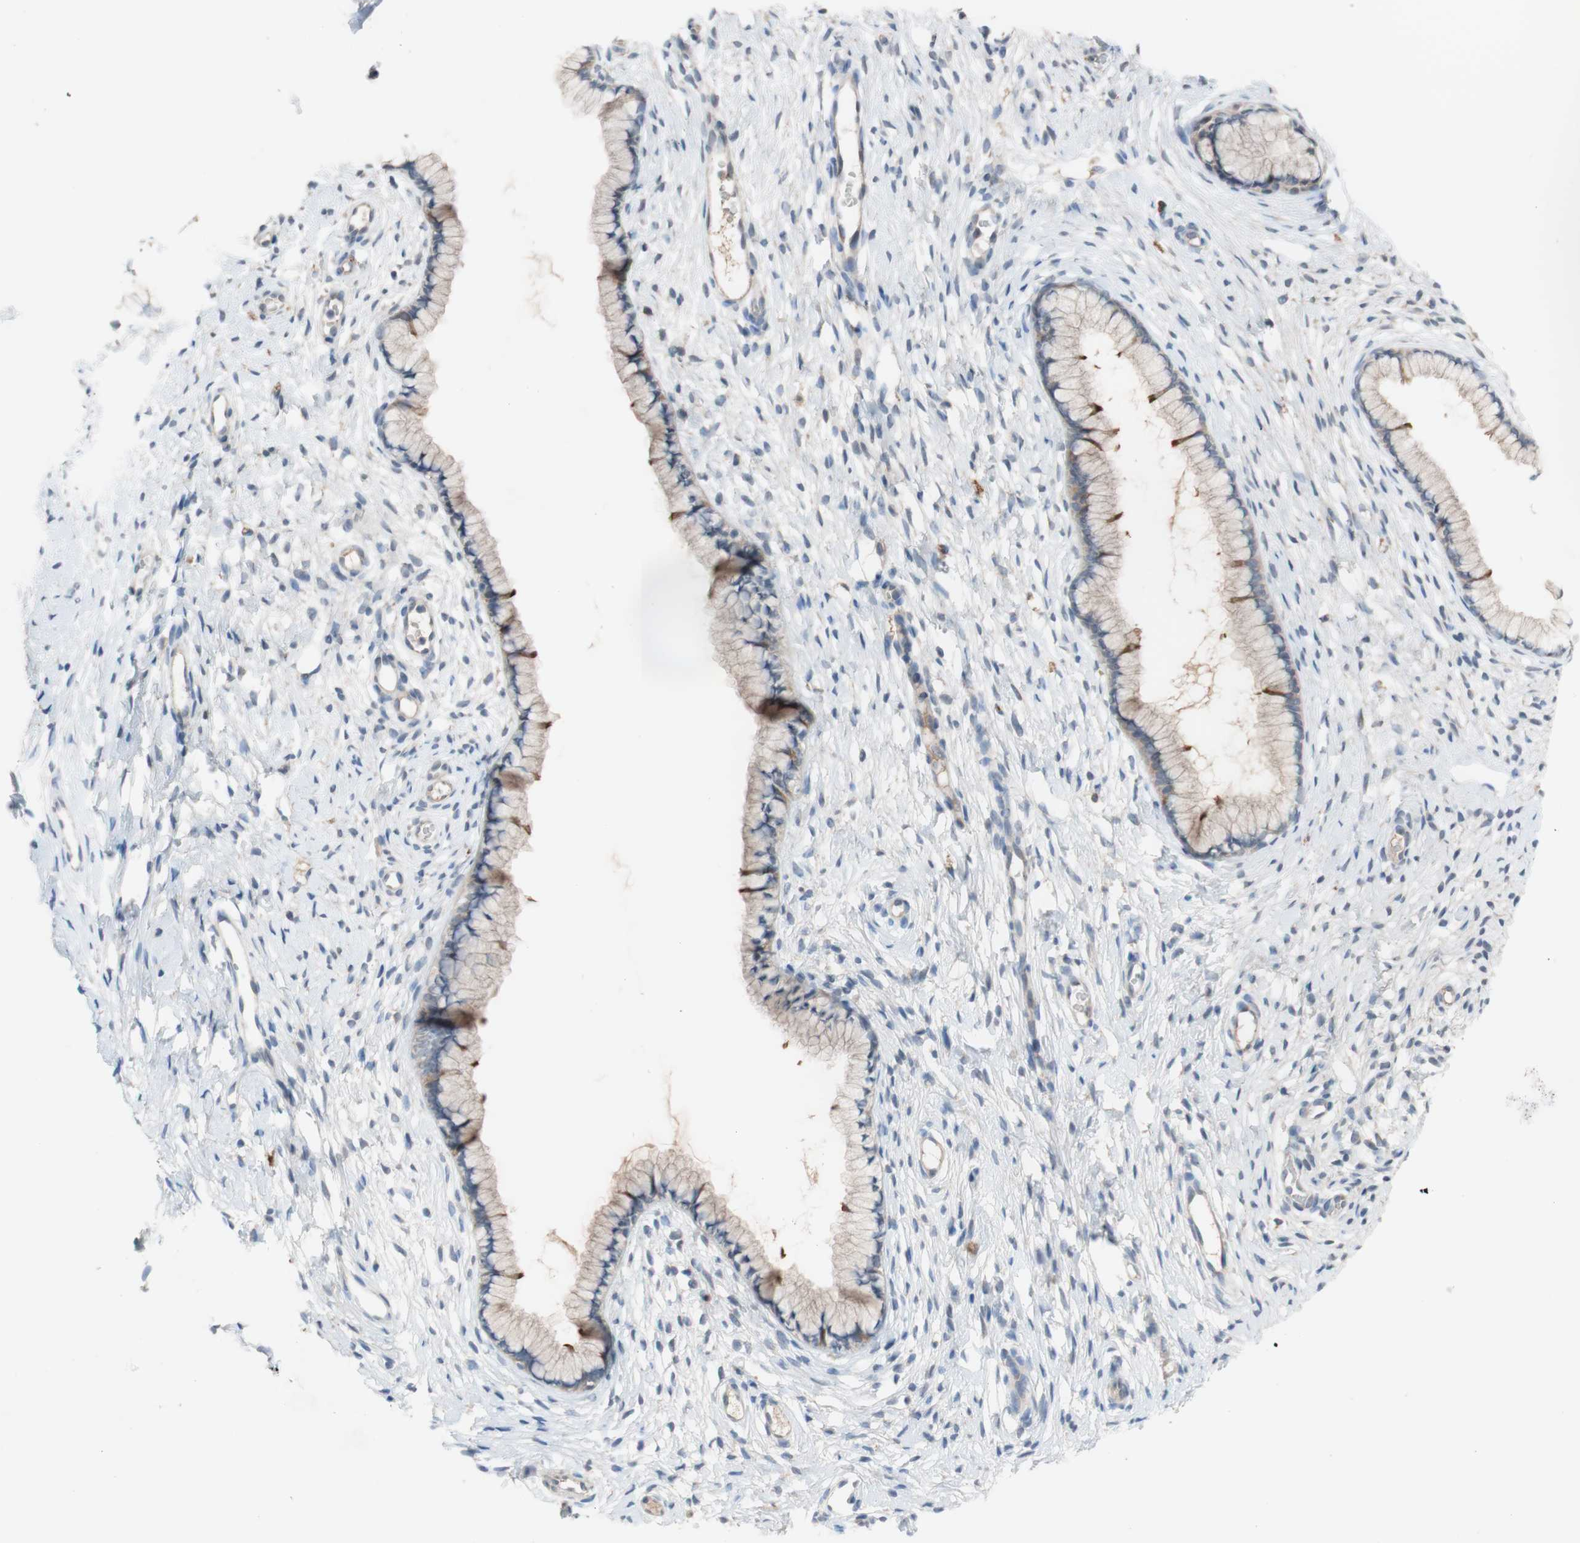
{"staining": {"intensity": "weak", "quantity": ">75%", "location": "cytoplasmic/membranous"}, "tissue": "cervix", "cell_type": "Glandular cells", "image_type": "normal", "snomed": [{"axis": "morphology", "description": "Normal tissue, NOS"}, {"axis": "topography", "description": "Cervix"}], "caption": "This image exhibits immunohistochemistry (IHC) staining of normal cervix, with low weak cytoplasmic/membranous staining in about >75% of glandular cells.", "gene": "PEX2", "patient": {"sex": "female", "age": 65}}